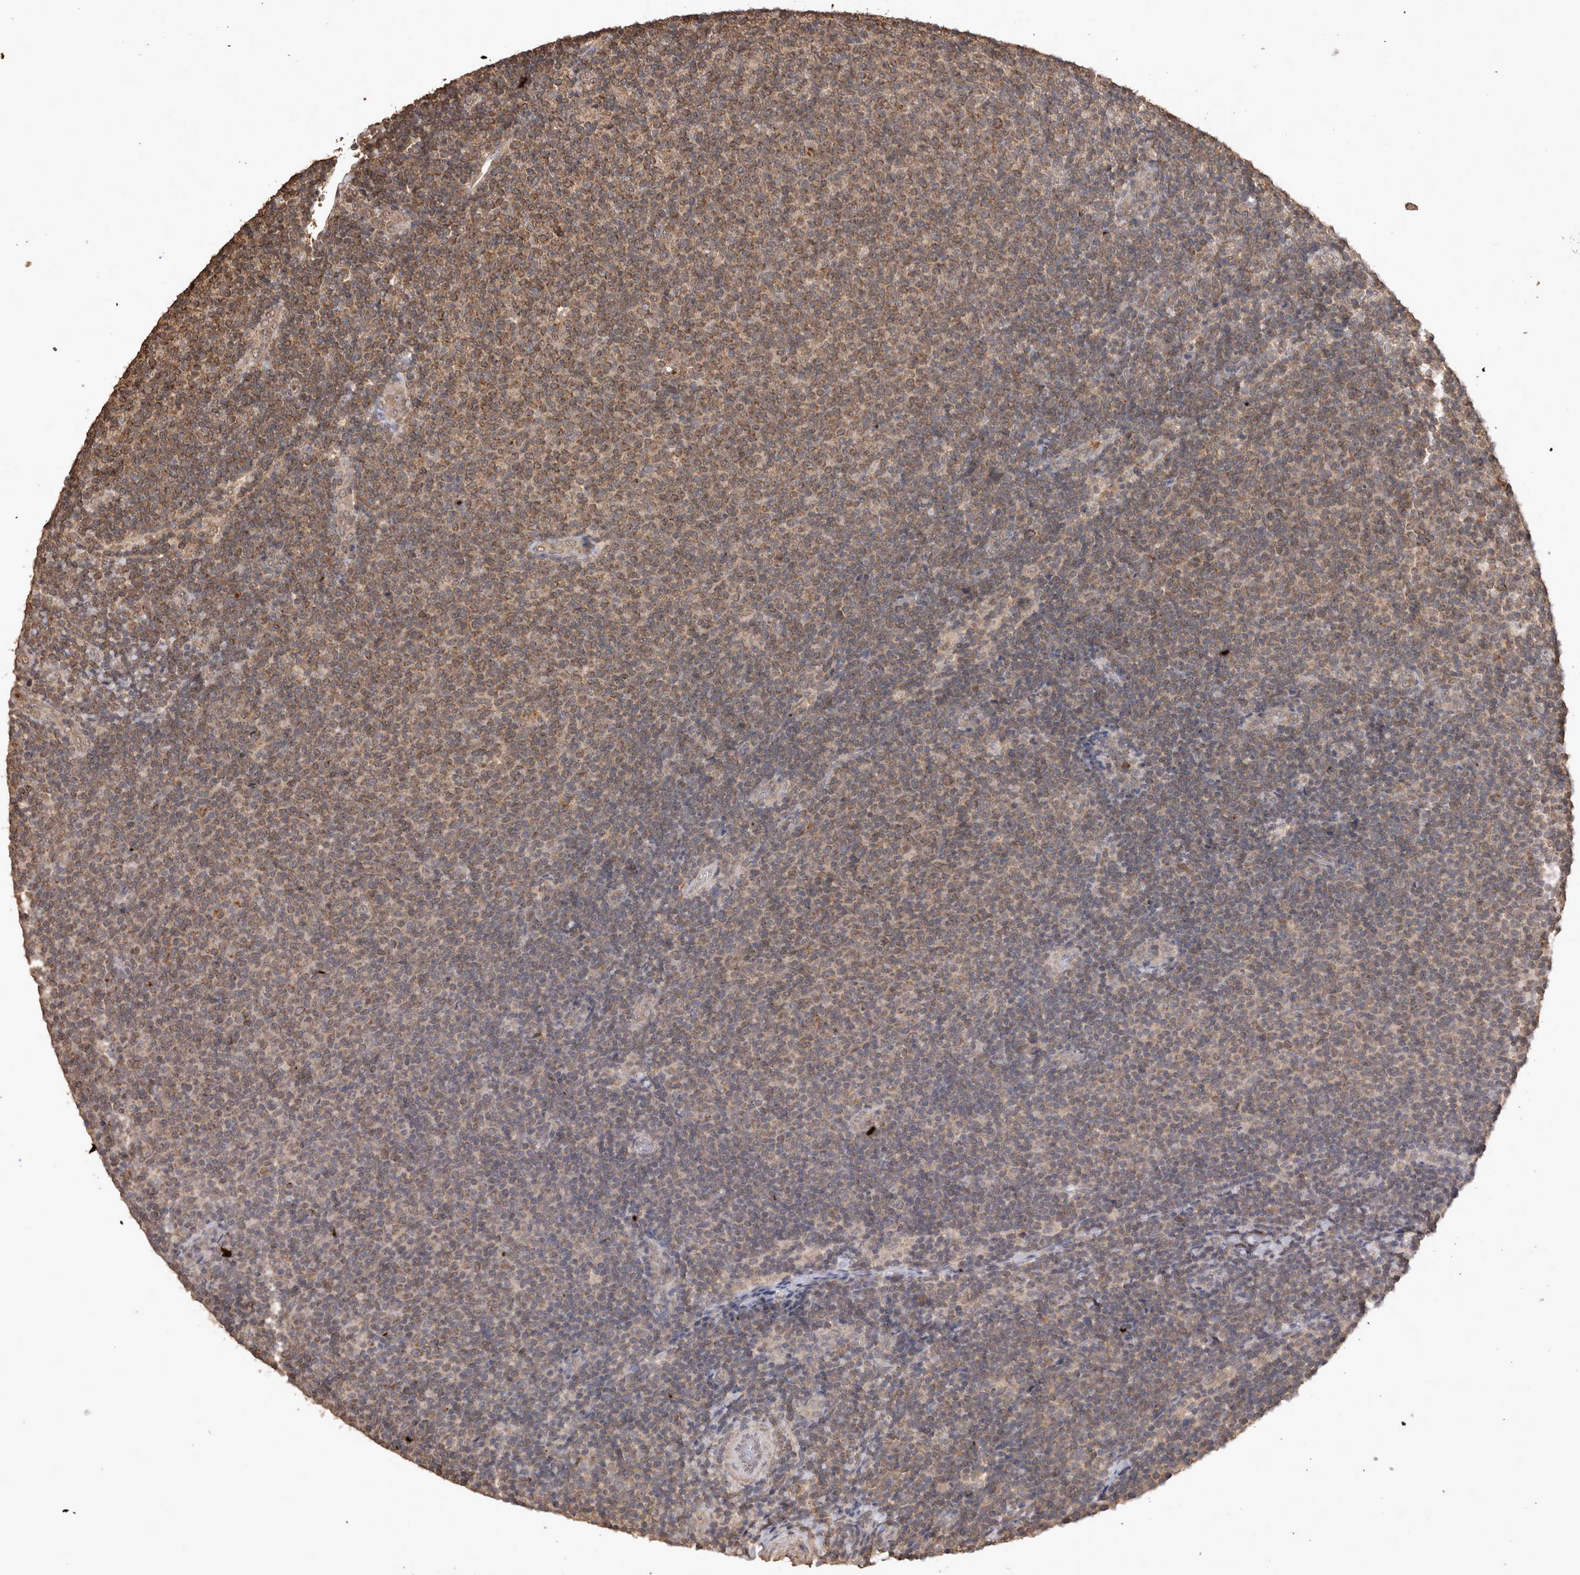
{"staining": {"intensity": "moderate", "quantity": ">75%", "location": "cytoplasmic/membranous"}, "tissue": "lymphoma", "cell_type": "Tumor cells", "image_type": "cancer", "snomed": [{"axis": "morphology", "description": "Malignant lymphoma, non-Hodgkin's type, Low grade"}, {"axis": "topography", "description": "Lymph node"}], "caption": "Lymphoma stained for a protein (brown) reveals moderate cytoplasmic/membranous positive expression in approximately >75% of tumor cells.", "gene": "SOCS5", "patient": {"sex": "male", "age": 66}}